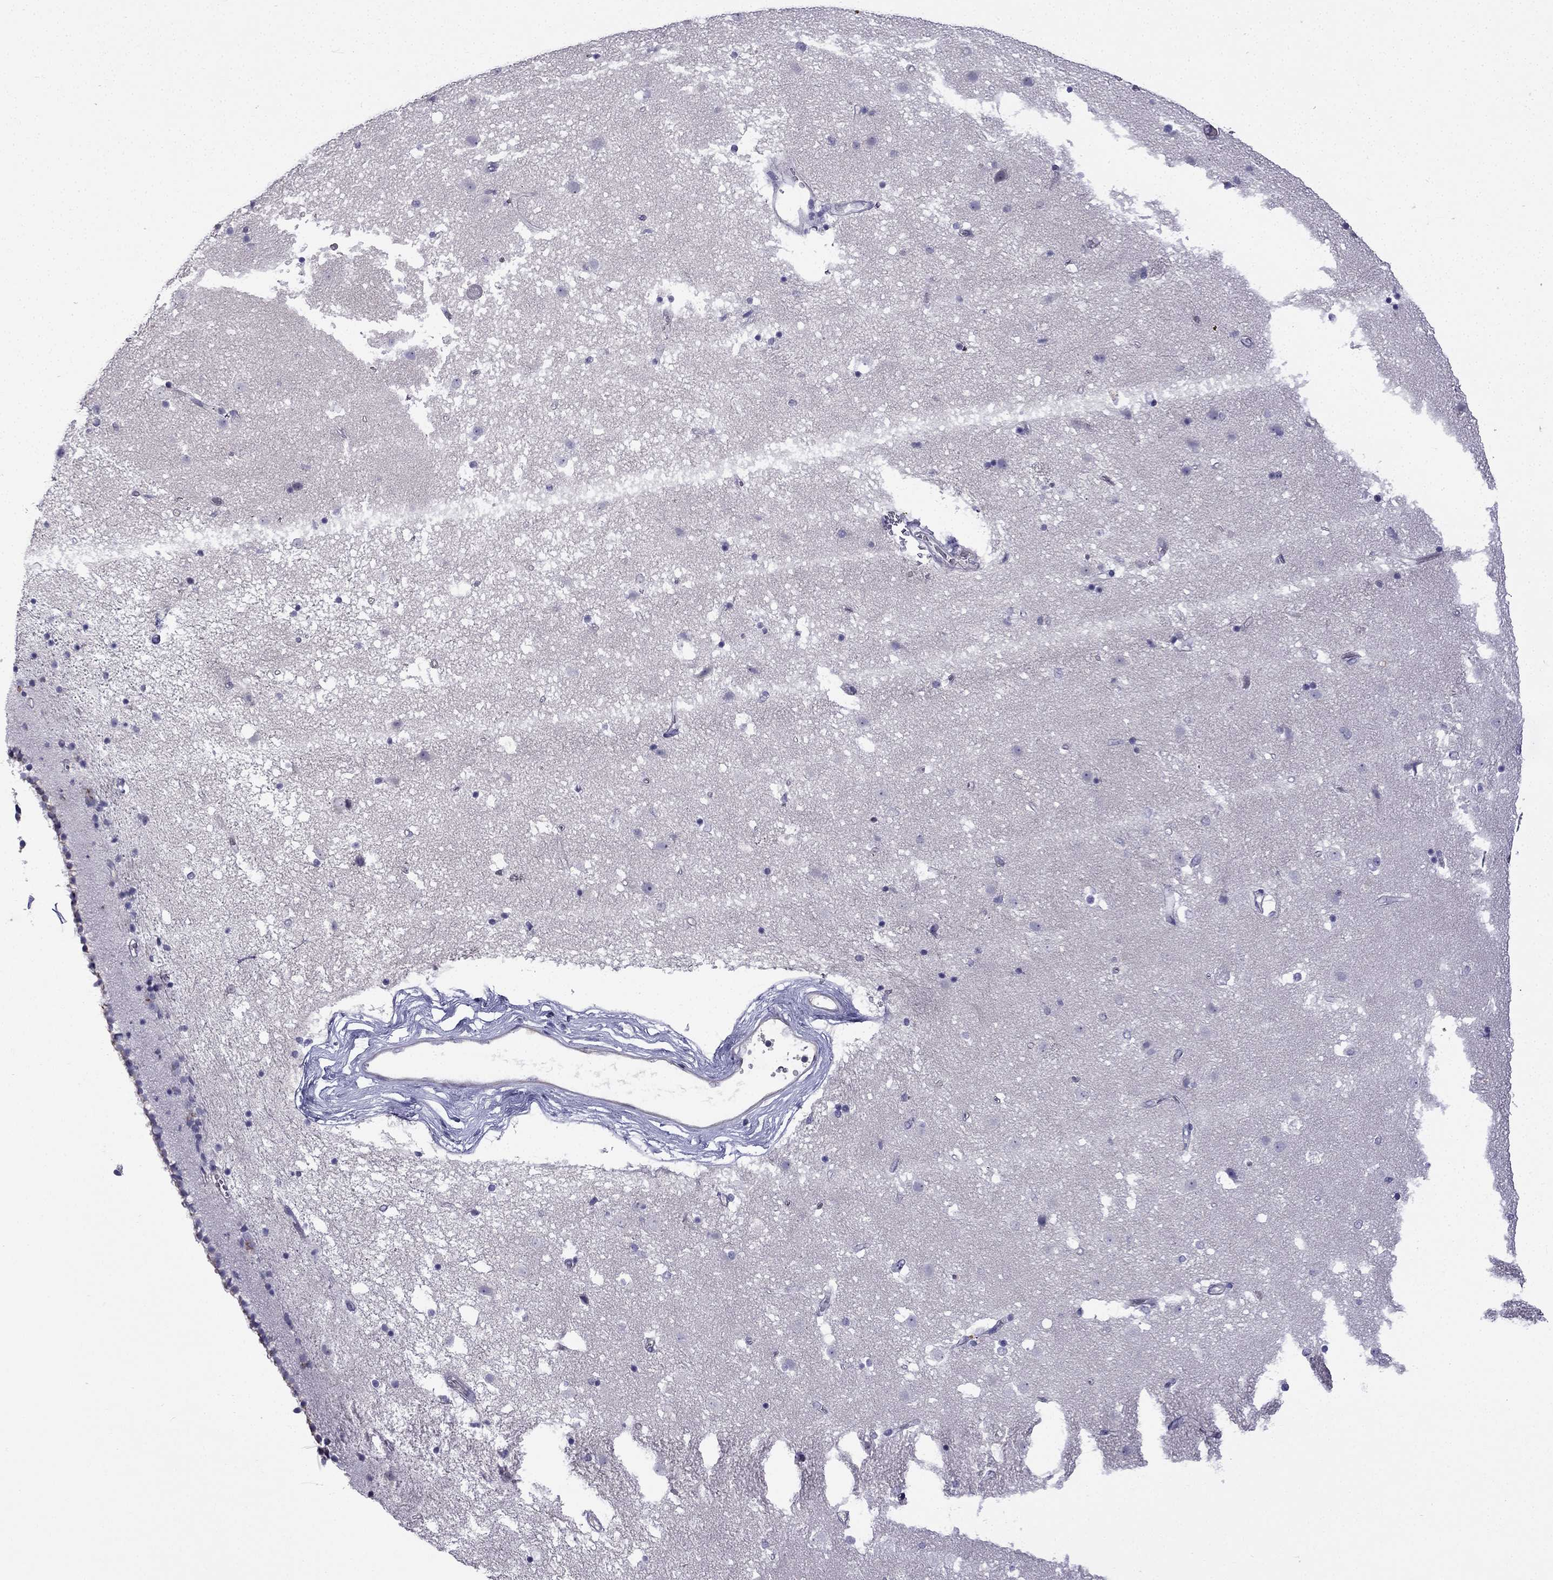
{"staining": {"intensity": "negative", "quantity": "none", "location": "none"}, "tissue": "caudate", "cell_type": "Glial cells", "image_type": "normal", "snomed": [{"axis": "morphology", "description": "Normal tissue, NOS"}, {"axis": "topography", "description": "Lateral ventricle wall"}], "caption": "This photomicrograph is of normal caudate stained with IHC to label a protein in brown with the nuclei are counter-stained blue. There is no expression in glial cells.", "gene": "GJA8", "patient": {"sex": "female", "age": 71}}